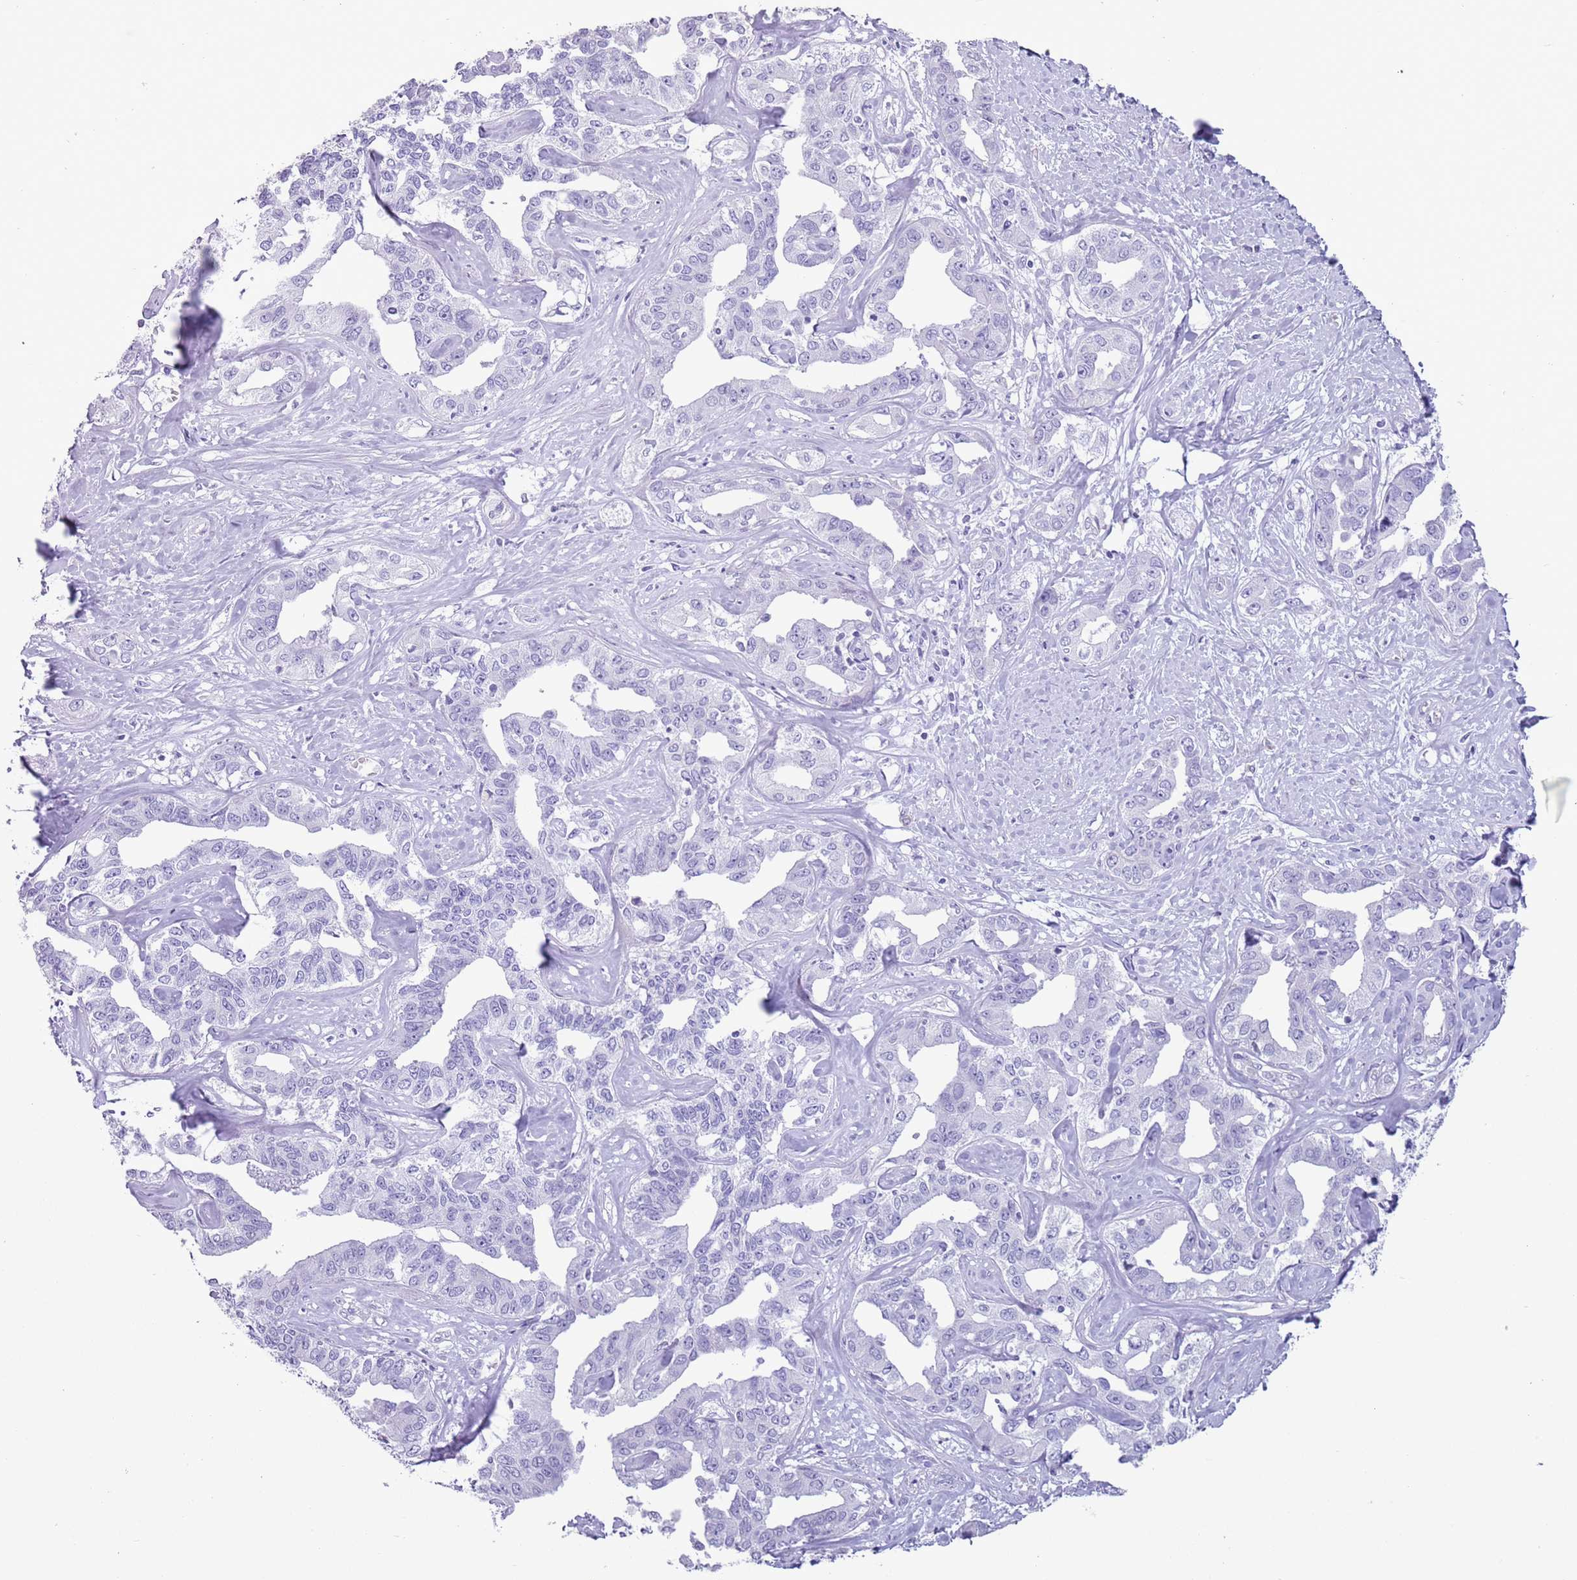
{"staining": {"intensity": "negative", "quantity": "none", "location": "none"}, "tissue": "liver cancer", "cell_type": "Tumor cells", "image_type": "cancer", "snomed": [{"axis": "morphology", "description": "Cholangiocarcinoma"}, {"axis": "topography", "description": "Liver"}], "caption": "High magnification brightfield microscopy of liver cholangiocarcinoma stained with DAB (3,3'-diaminobenzidine) (brown) and counterstained with hematoxylin (blue): tumor cells show no significant staining.", "gene": "HYOU1", "patient": {"sex": "male", "age": 59}}